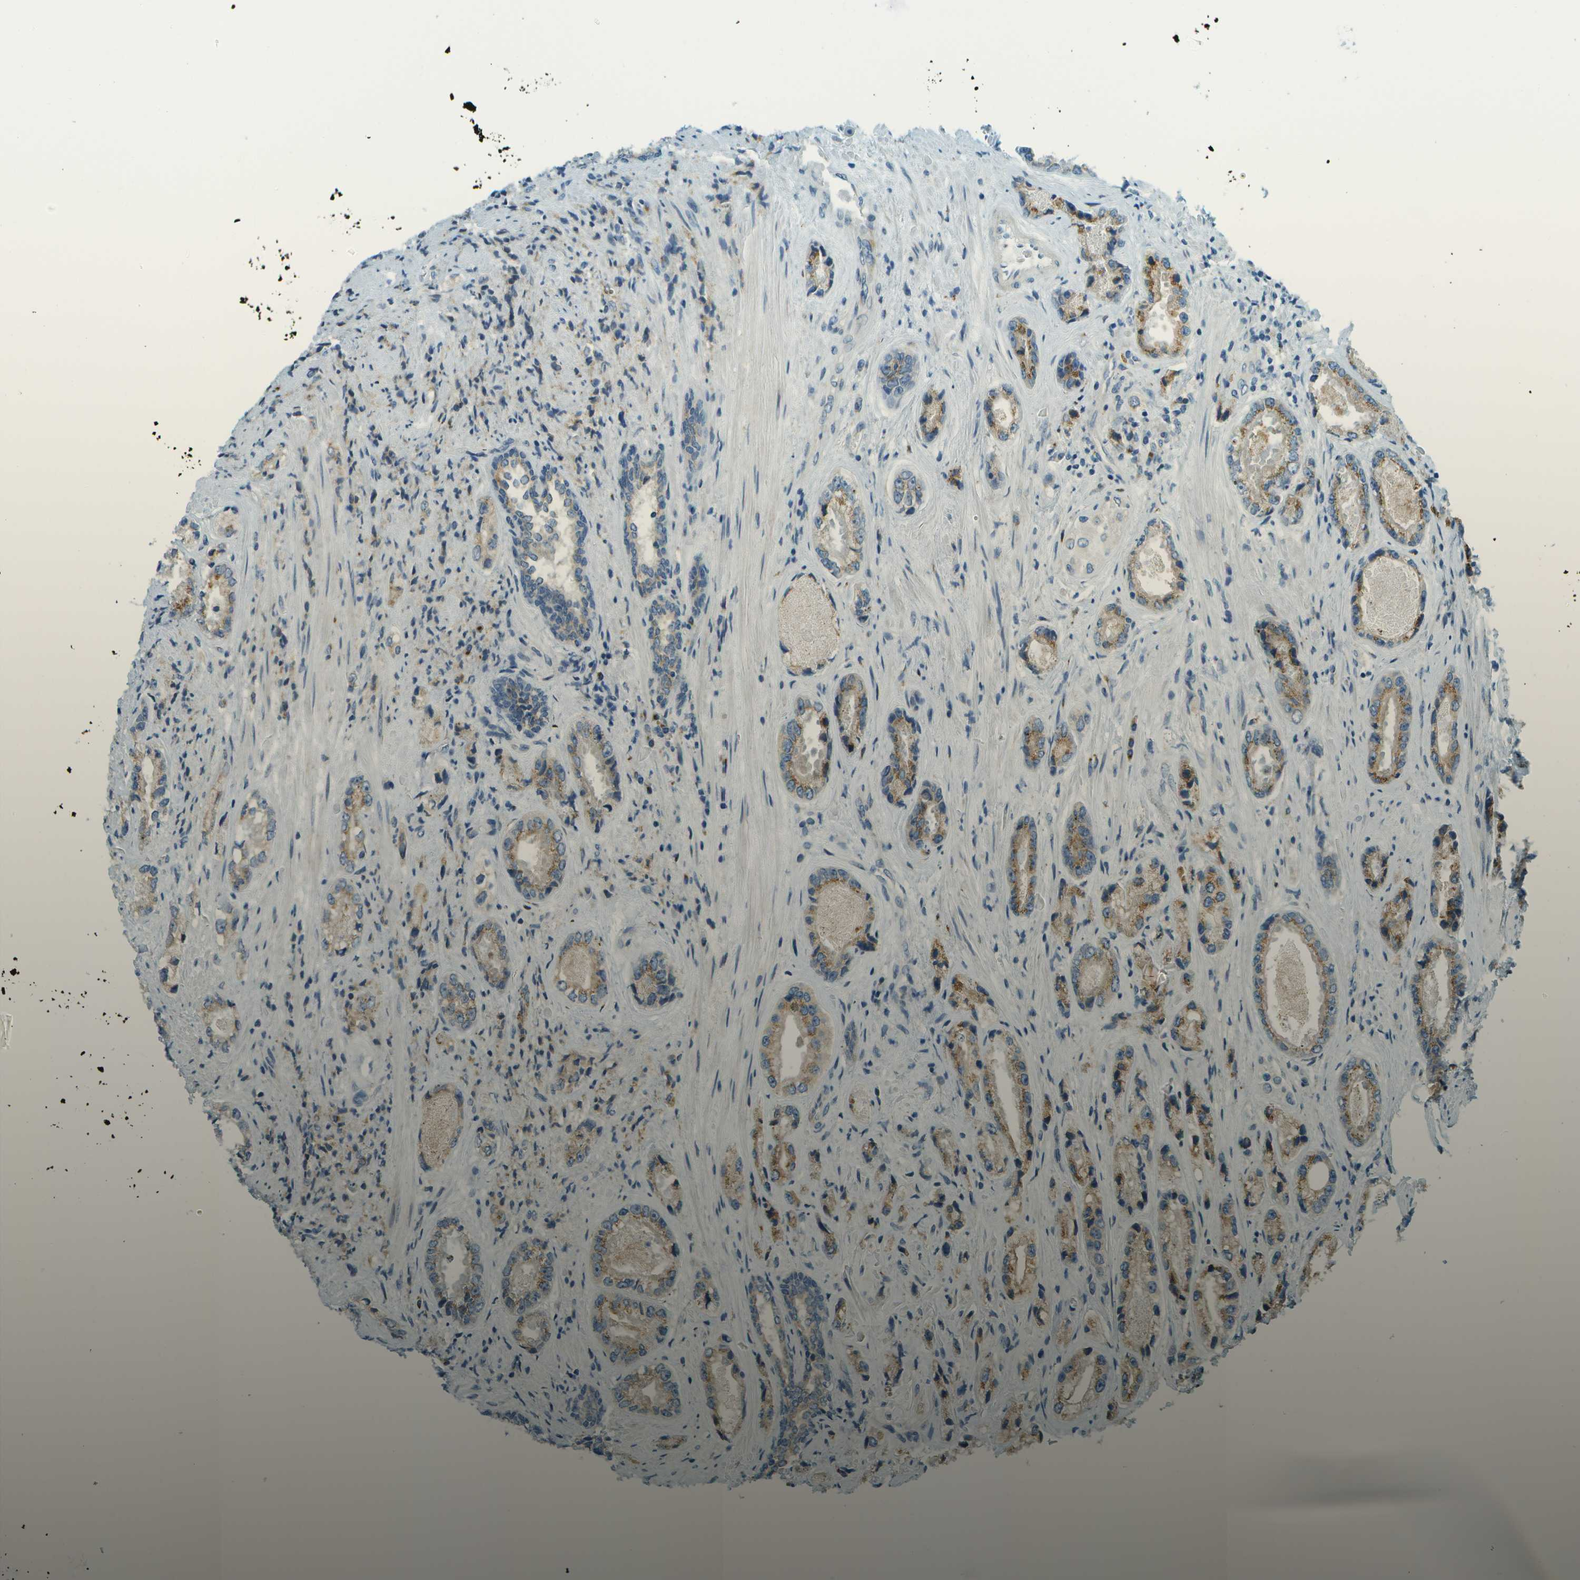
{"staining": {"intensity": "moderate", "quantity": ">75%", "location": "cytoplasmic/membranous"}, "tissue": "prostate cancer", "cell_type": "Tumor cells", "image_type": "cancer", "snomed": [{"axis": "morphology", "description": "Adenocarcinoma, High grade"}, {"axis": "topography", "description": "Prostate"}], "caption": "Protein expression analysis of prostate cancer reveals moderate cytoplasmic/membranous positivity in approximately >75% of tumor cells.", "gene": "ACBD3", "patient": {"sex": "male", "age": 61}}